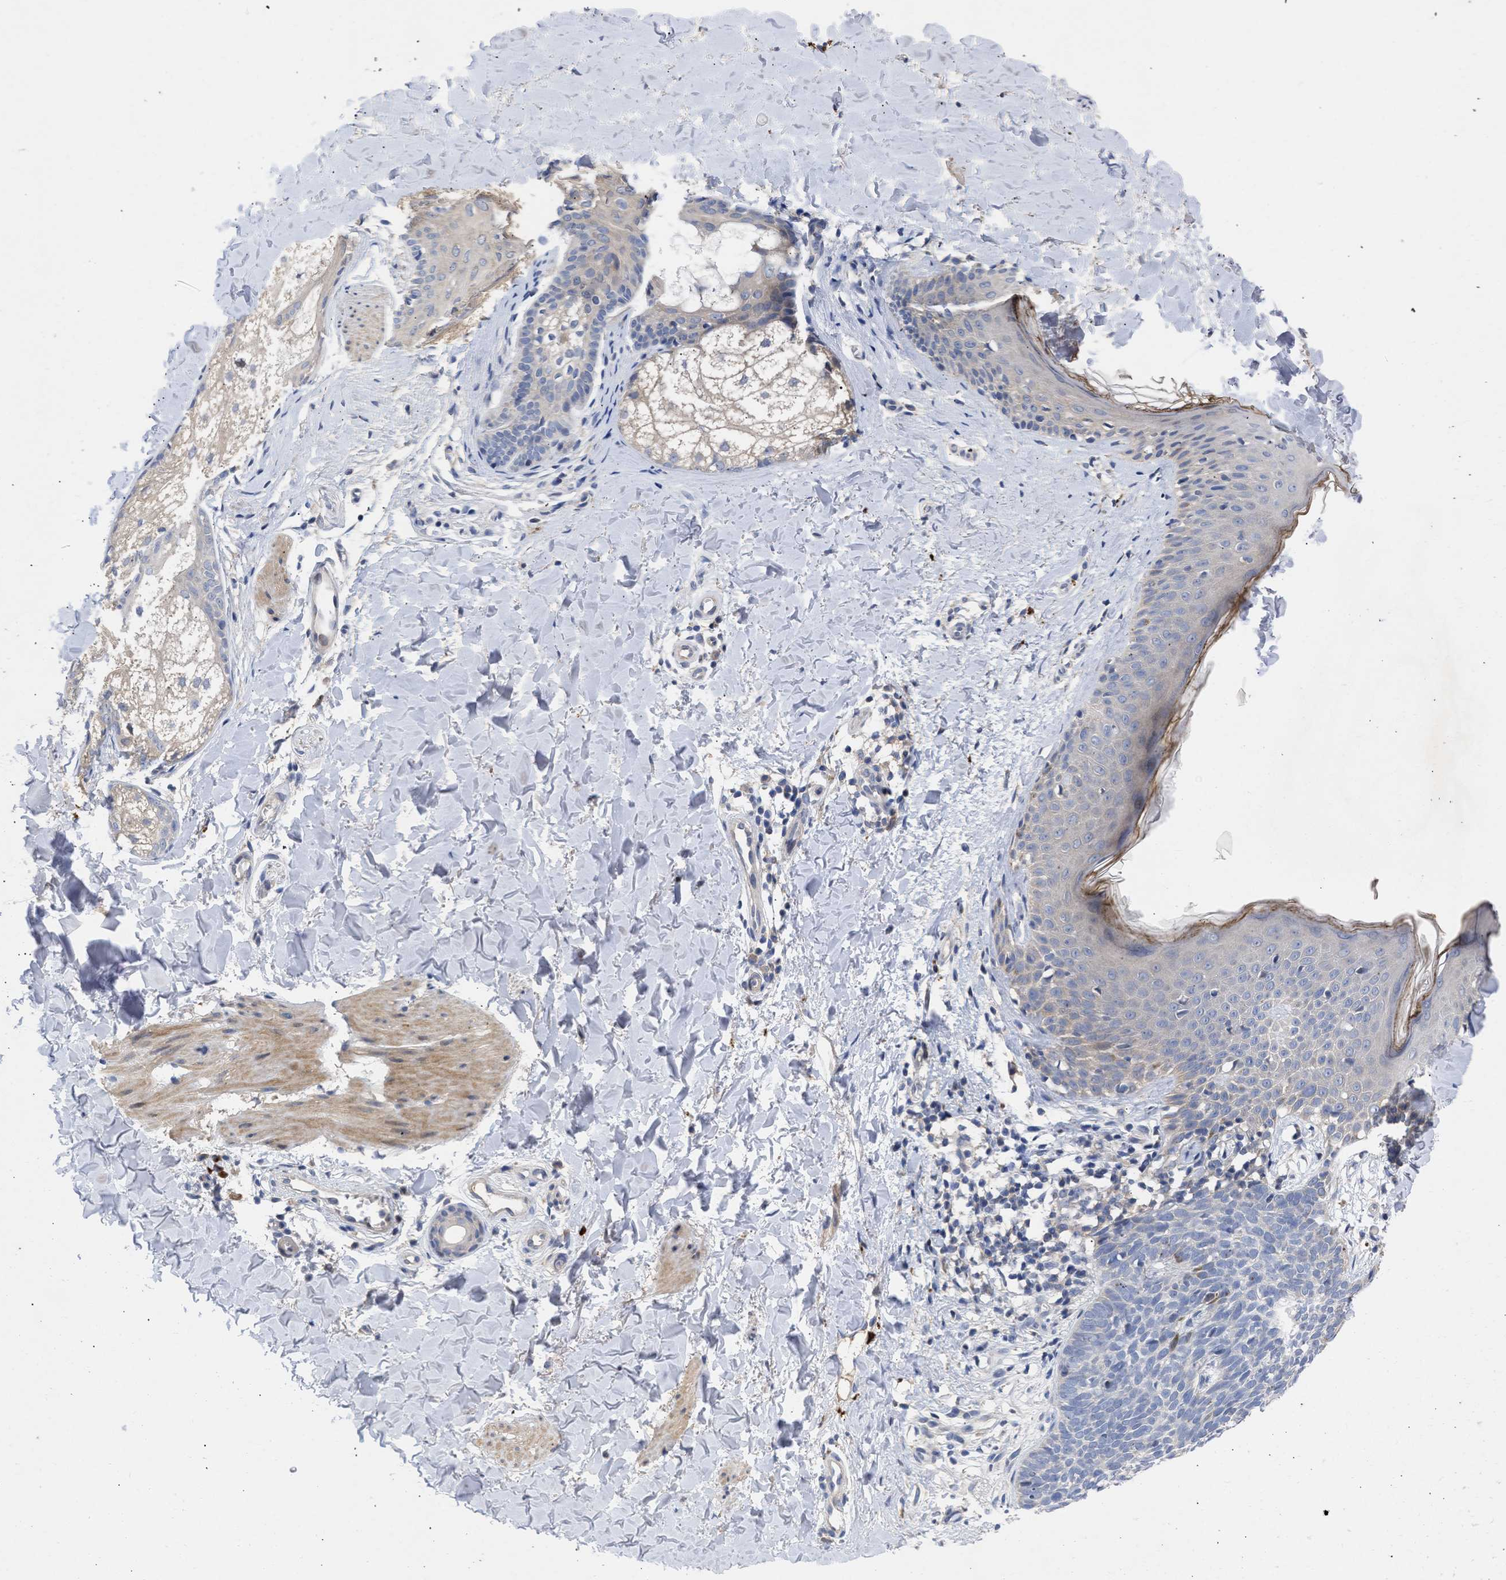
{"staining": {"intensity": "negative", "quantity": "none", "location": "none"}, "tissue": "skin cancer", "cell_type": "Tumor cells", "image_type": "cancer", "snomed": [{"axis": "morphology", "description": "Basal cell carcinoma"}, {"axis": "topography", "description": "Skin"}], "caption": "A photomicrograph of human basal cell carcinoma (skin) is negative for staining in tumor cells.", "gene": "ARHGEF4", "patient": {"sex": "male", "age": 60}}